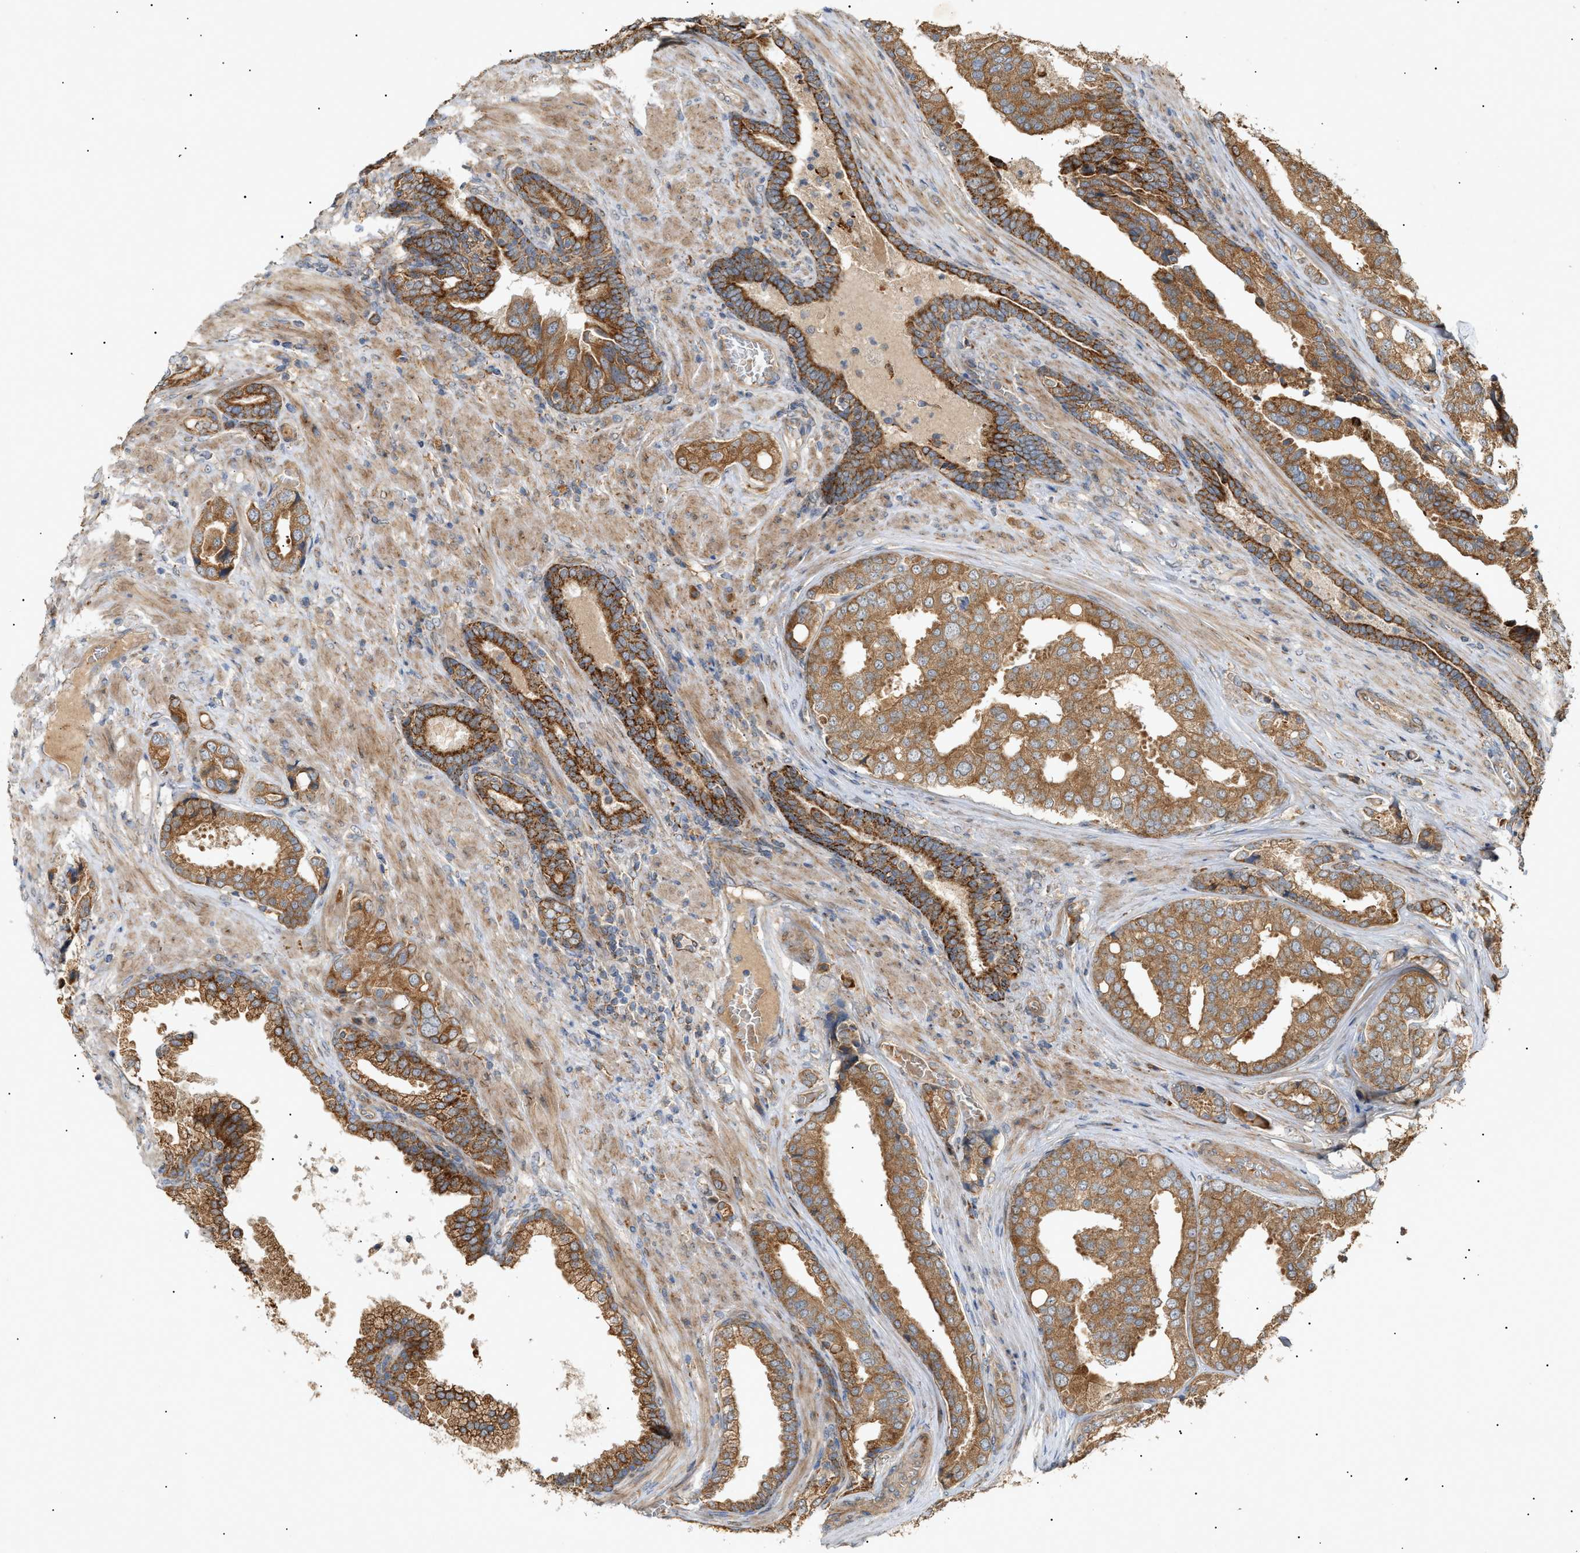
{"staining": {"intensity": "moderate", "quantity": ">75%", "location": "cytoplasmic/membranous"}, "tissue": "prostate cancer", "cell_type": "Tumor cells", "image_type": "cancer", "snomed": [{"axis": "morphology", "description": "Adenocarcinoma, High grade"}, {"axis": "topography", "description": "Prostate"}], "caption": "Immunohistochemistry staining of prostate cancer, which displays medium levels of moderate cytoplasmic/membranous expression in approximately >75% of tumor cells indicating moderate cytoplasmic/membranous protein expression. The staining was performed using DAB (brown) for protein detection and nuclei were counterstained in hematoxylin (blue).", "gene": "MTCH1", "patient": {"sex": "male", "age": 50}}